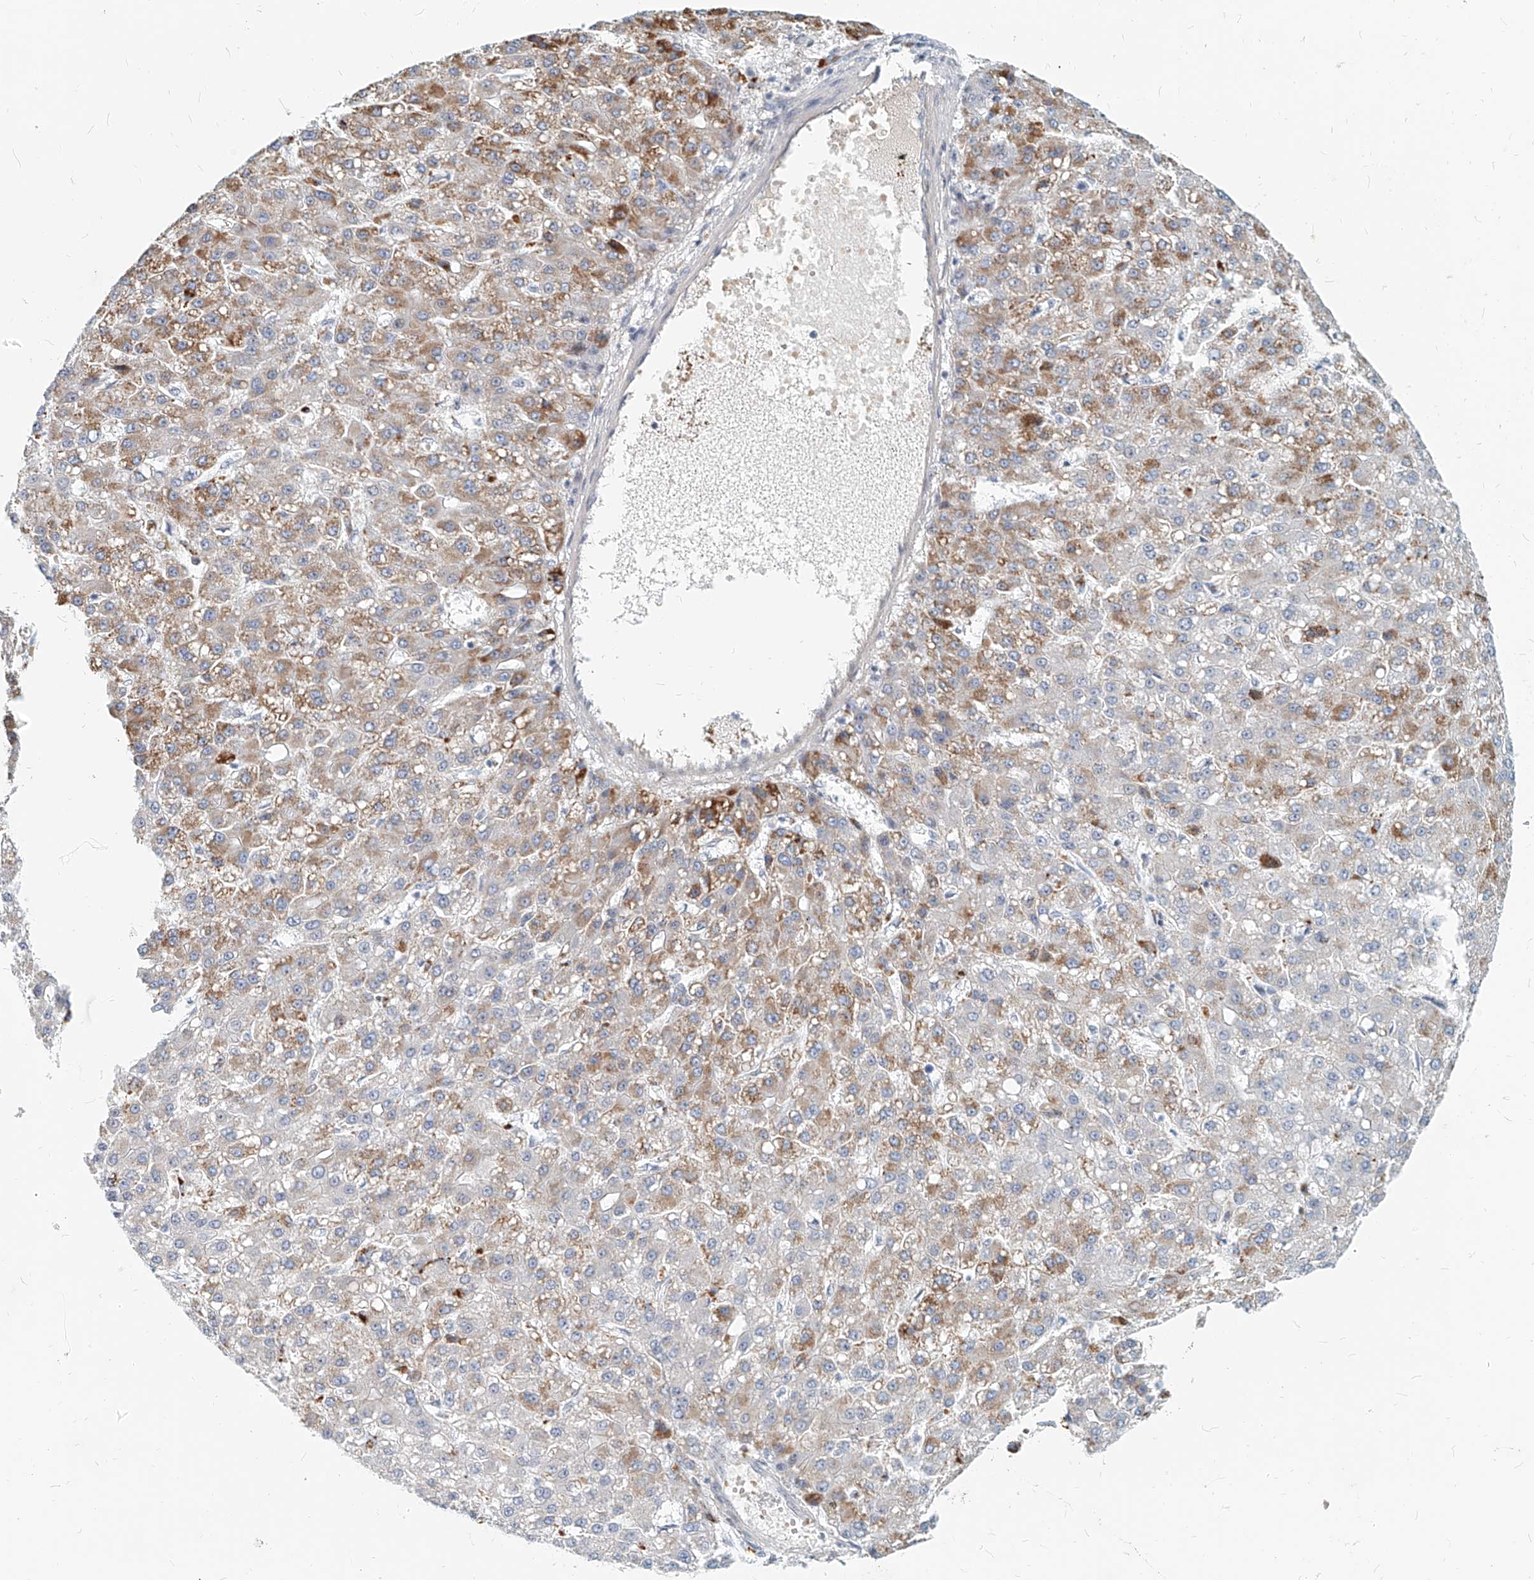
{"staining": {"intensity": "moderate", "quantity": "25%-75%", "location": "cytoplasmic/membranous"}, "tissue": "liver cancer", "cell_type": "Tumor cells", "image_type": "cancer", "snomed": [{"axis": "morphology", "description": "Carcinoma, Hepatocellular, NOS"}, {"axis": "topography", "description": "Liver"}], "caption": "About 25%-75% of tumor cells in human hepatocellular carcinoma (liver) display moderate cytoplasmic/membranous protein expression as visualized by brown immunohistochemical staining.", "gene": "SASH1", "patient": {"sex": "male", "age": 67}}